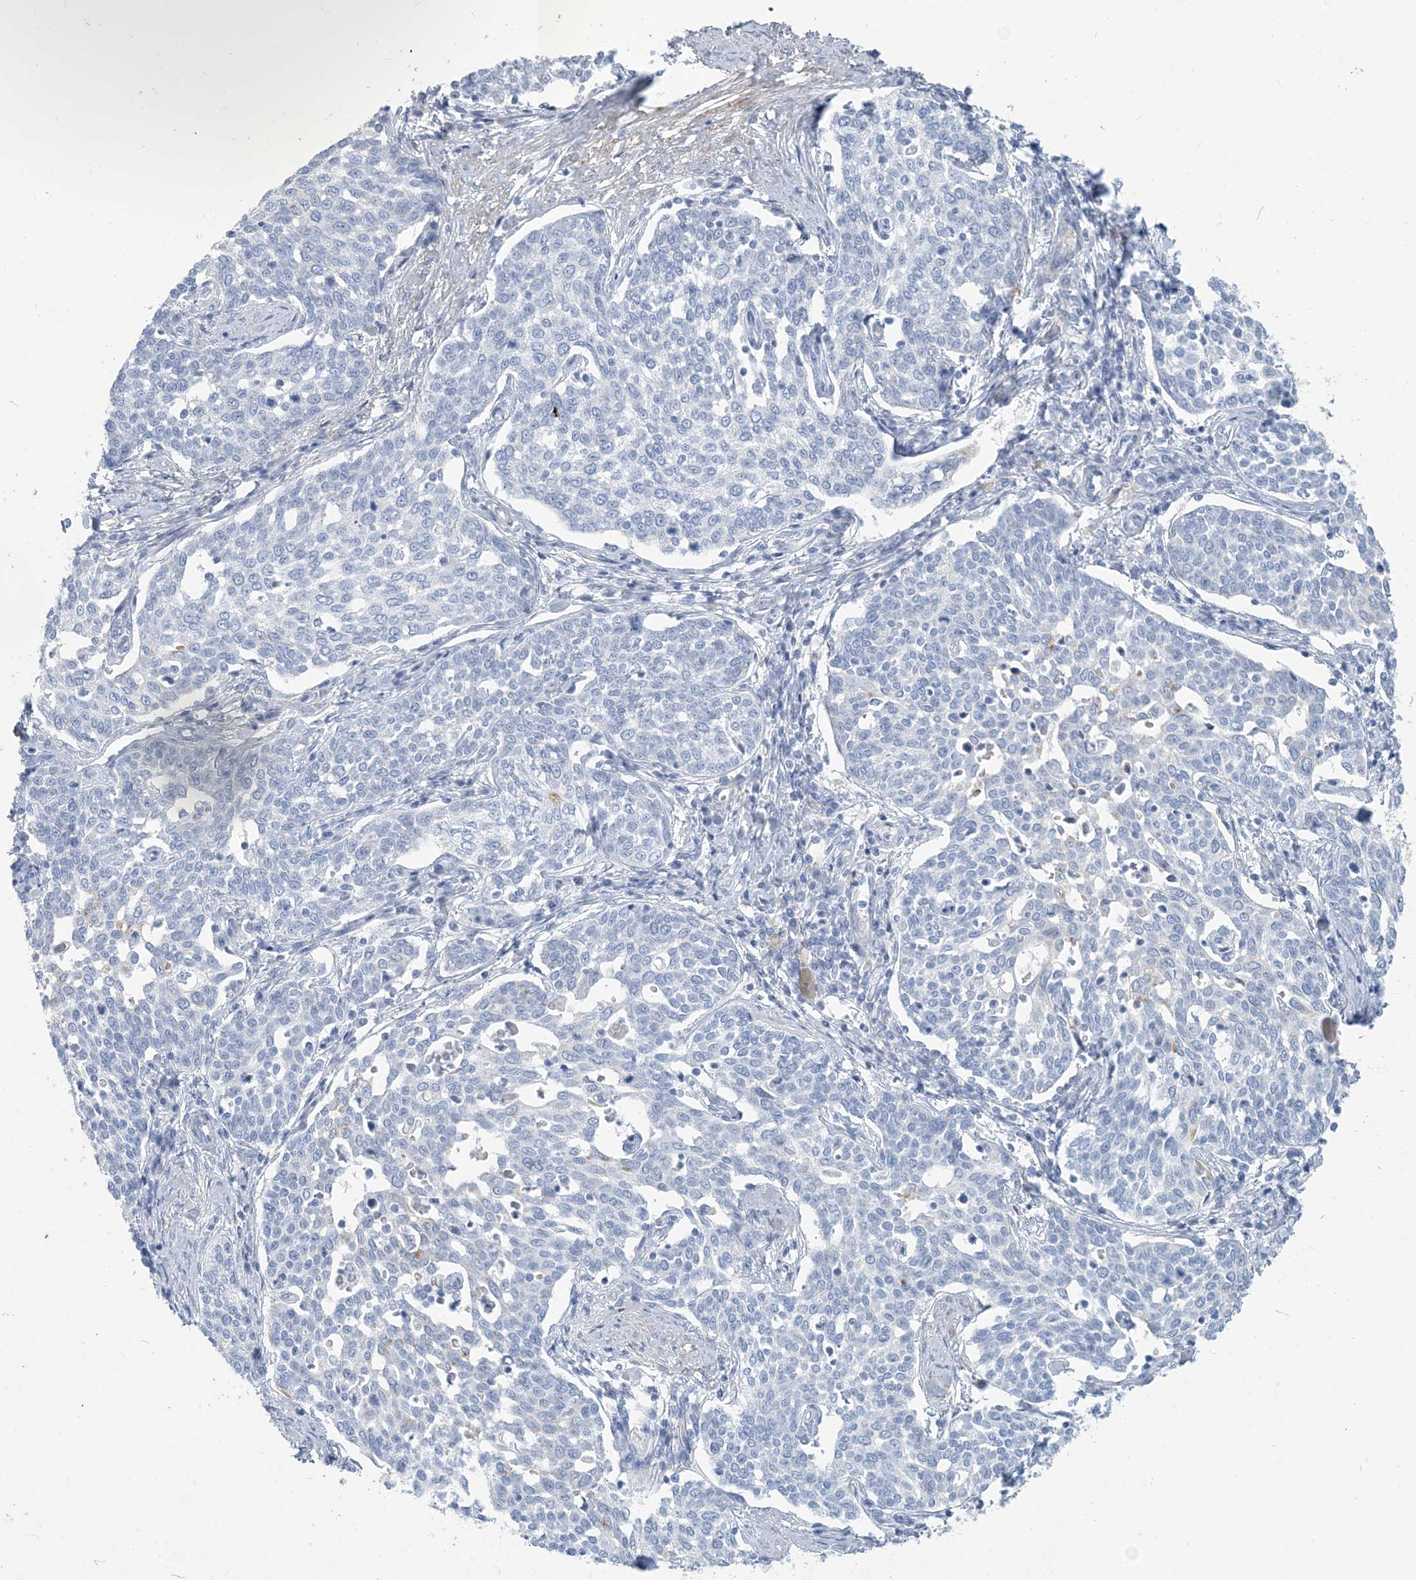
{"staining": {"intensity": "negative", "quantity": "none", "location": "none"}, "tissue": "cervical cancer", "cell_type": "Tumor cells", "image_type": "cancer", "snomed": [{"axis": "morphology", "description": "Squamous cell carcinoma, NOS"}, {"axis": "topography", "description": "Cervix"}], "caption": "Immunohistochemistry (IHC) histopathology image of neoplastic tissue: human cervical cancer (squamous cell carcinoma) stained with DAB demonstrates no significant protein positivity in tumor cells. Nuclei are stained in blue.", "gene": "MOXD1", "patient": {"sex": "female", "age": 34}}